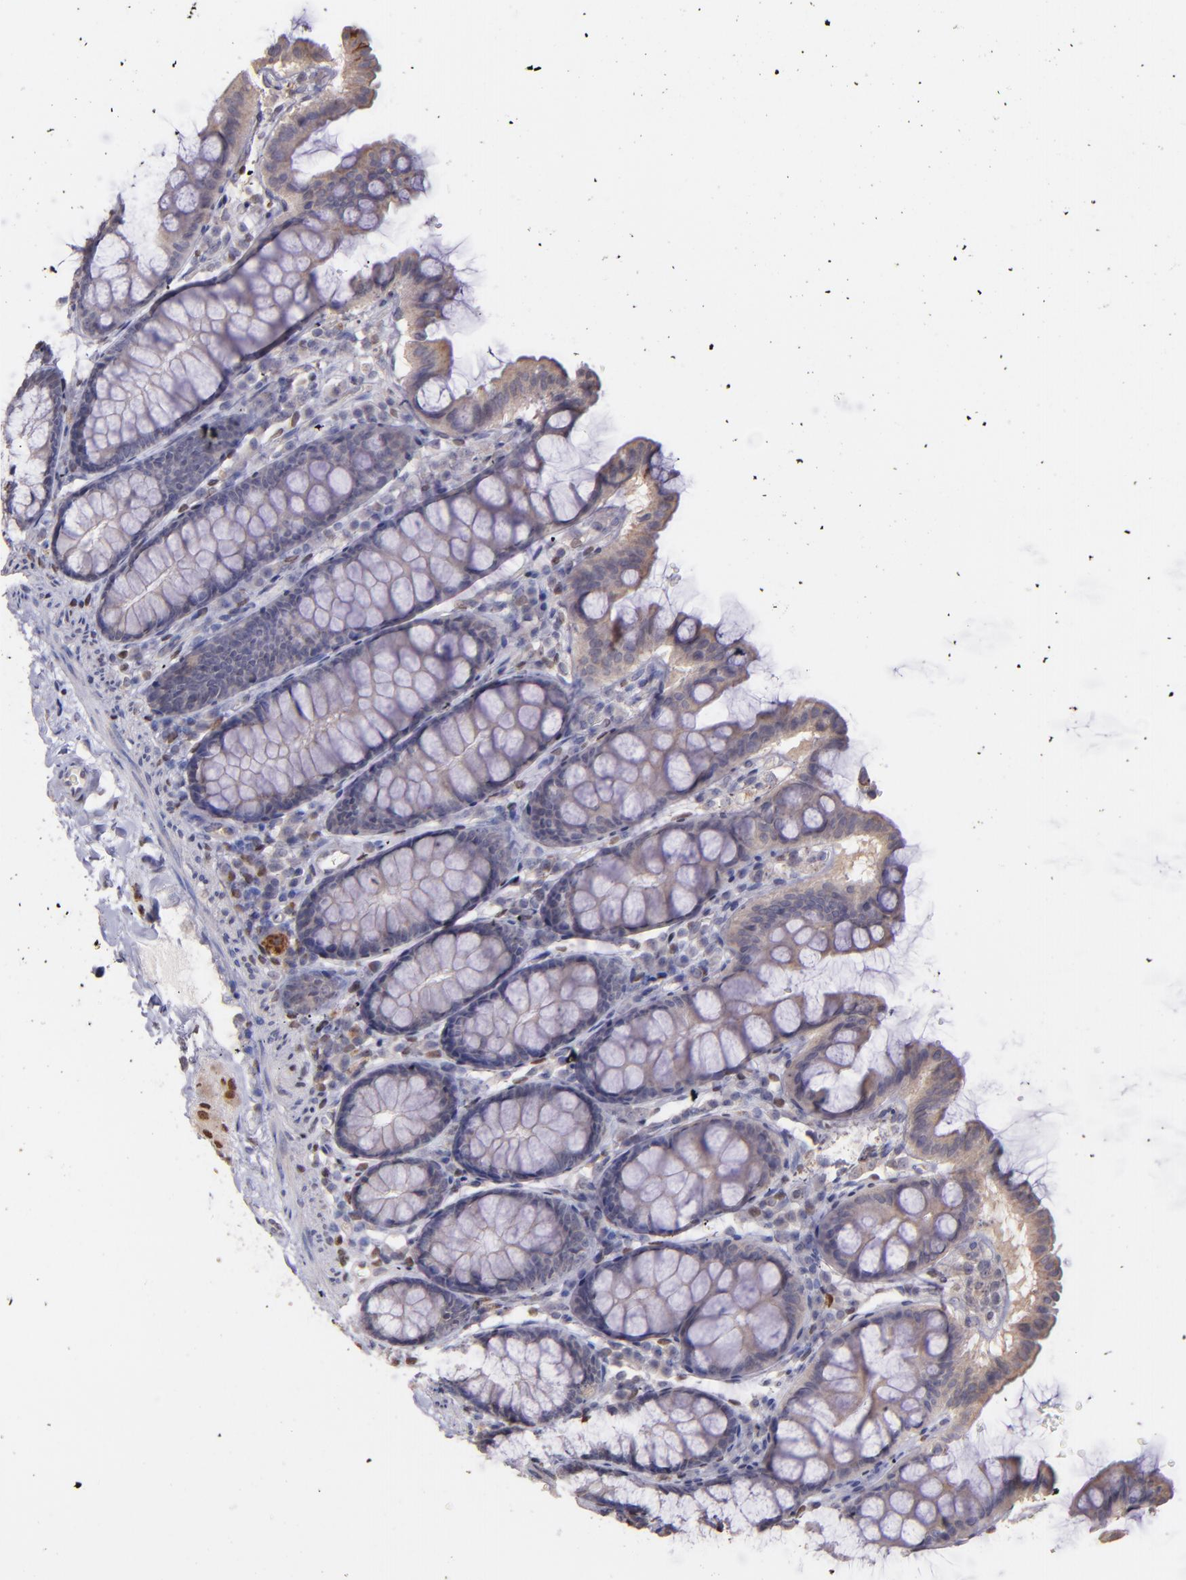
{"staining": {"intensity": "weak", "quantity": "25%-75%", "location": "cytoplasmic/membranous"}, "tissue": "colon", "cell_type": "Endothelial cells", "image_type": "normal", "snomed": [{"axis": "morphology", "description": "Normal tissue, NOS"}, {"axis": "topography", "description": "Colon"}], "caption": "DAB immunohistochemical staining of benign colon exhibits weak cytoplasmic/membranous protein staining in about 25%-75% of endothelial cells.", "gene": "NUP62CL", "patient": {"sex": "female", "age": 61}}